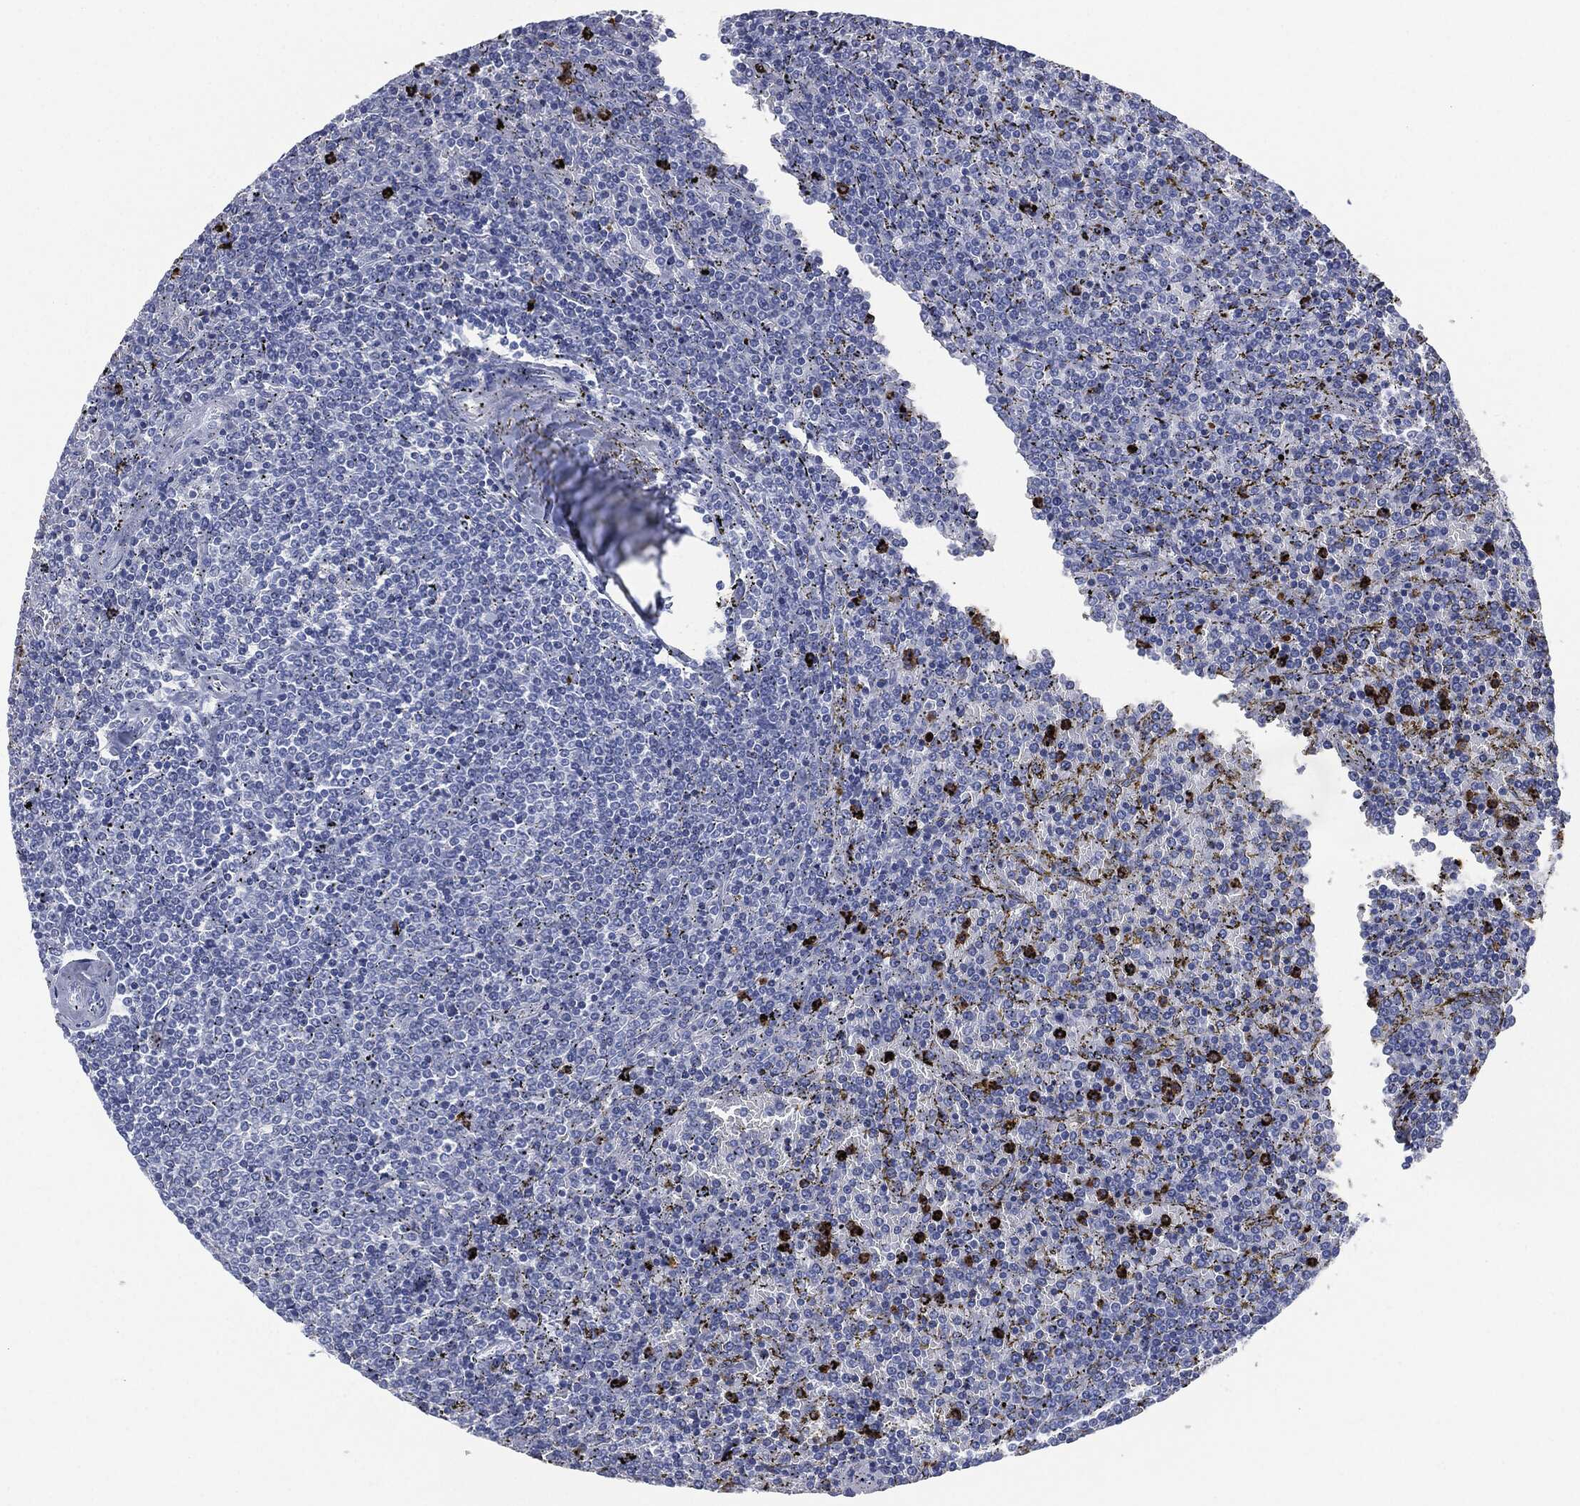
{"staining": {"intensity": "negative", "quantity": "none", "location": "none"}, "tissue": "lymphoma", "cell_type": "Tumor cells", "image_type": "cancer", "snomed": [{"axis": "morphology", "description": "Malignant lymphoma, non-Hodgkin's type, Low grade"}, {"axis": "topography", "description": "Spleen"}], "caption": "Immunohistochemical staining of lymphoma displays no significant staining in tumor cells.", "gene": "CEACAM8", "patient": {"sex": "female", "age": 77}}